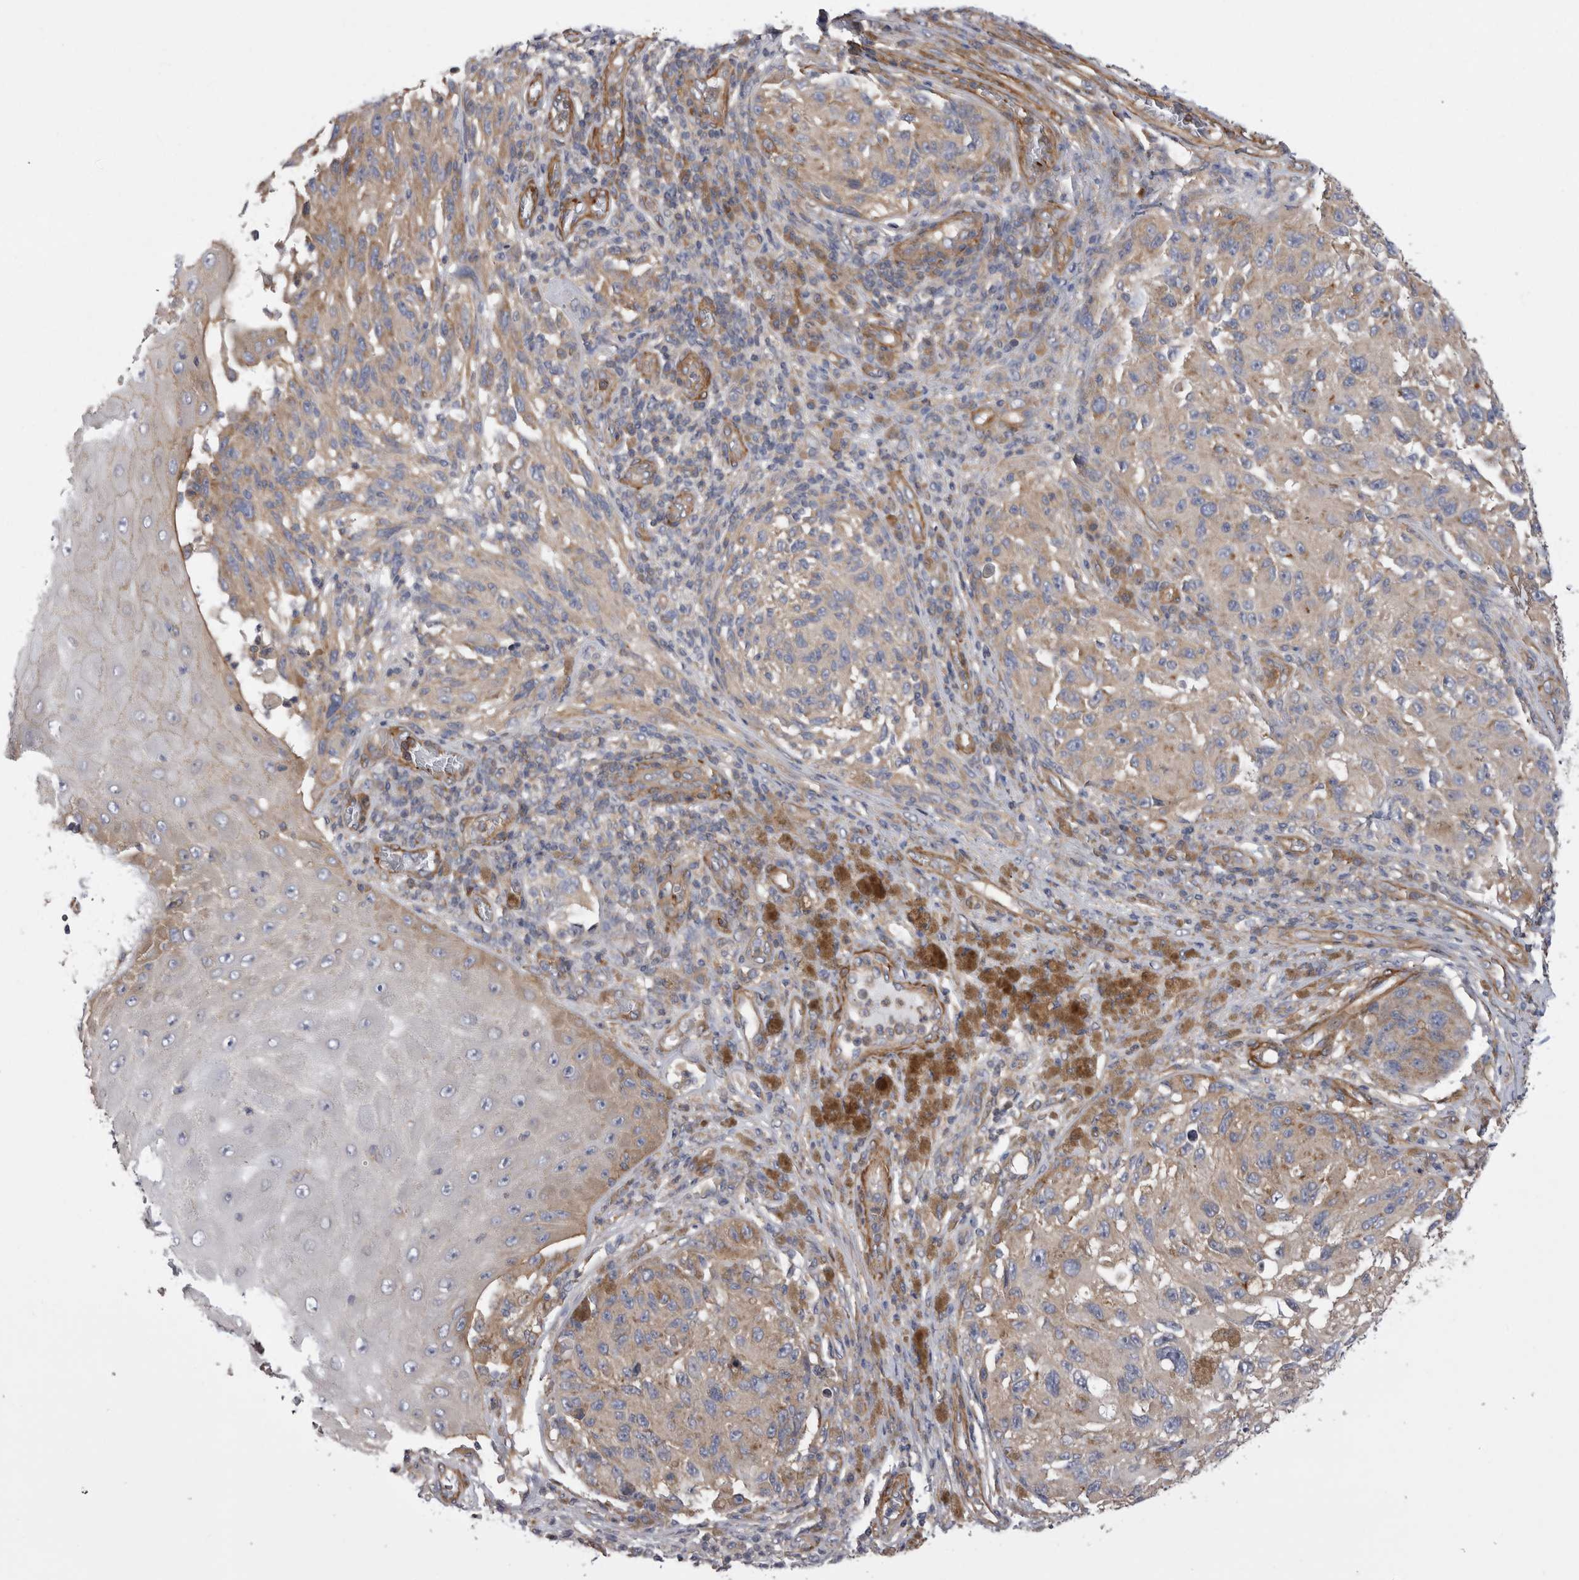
{"staining": {"intensity": "weak", "quantity": "25%-75%", "location": "cytoplasmic/membranous"}, "tissue": "melanoma", "cell_type": "Tumor cells", "image_type": "cancer", "snomed": [{"axis": "morphology", "description": "Malignant melanoma, NOS"}, {"axis": "topography", "description": "Skin"}], "caption": "Protein staining reveals weak cytoplasmic/membranous staining in about 25%-75% of tumor cells in melanoma. (brown staining indicates protein expression, while blue staining denotes nuclei).", "gene": "EPRS1", "patient": {"sex": "female", "age": 73}}